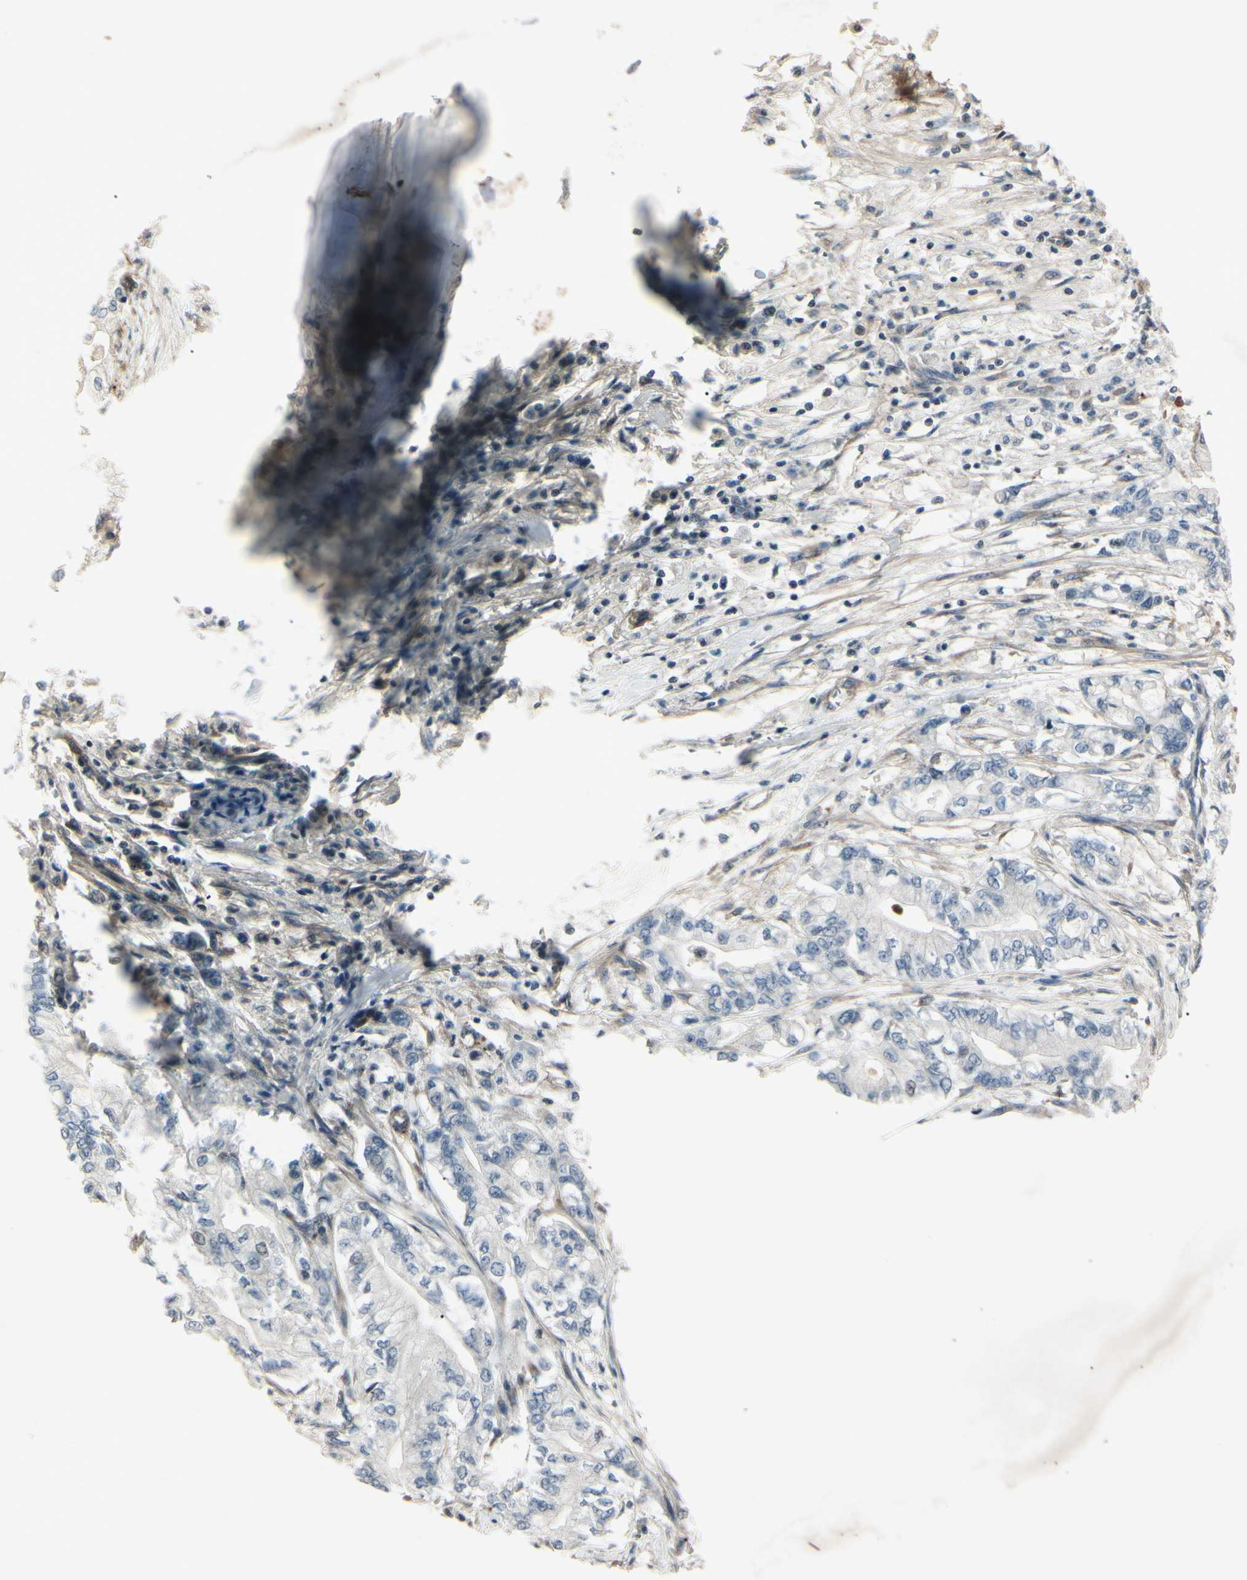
{"staining": {"intensity": "negative", "quantity": "none", "location": "none"}, "tissue": "pancreatic cancer", "cell_type": "Tumor cells", "image_type": "cancer", "snomed": [{"axis": "morphology", "description": "Adenocarcinoma, NOS"}, {"axis": "topography", "description": "Pancreas"}], "caption": "Tumor cells show no significant staining in adenocarcinoma (pancreatic). (IHC, brightfield microscopy, high magnification).", "gene": "AEBP1", "patient": {"sex": "male", "age": 70}}